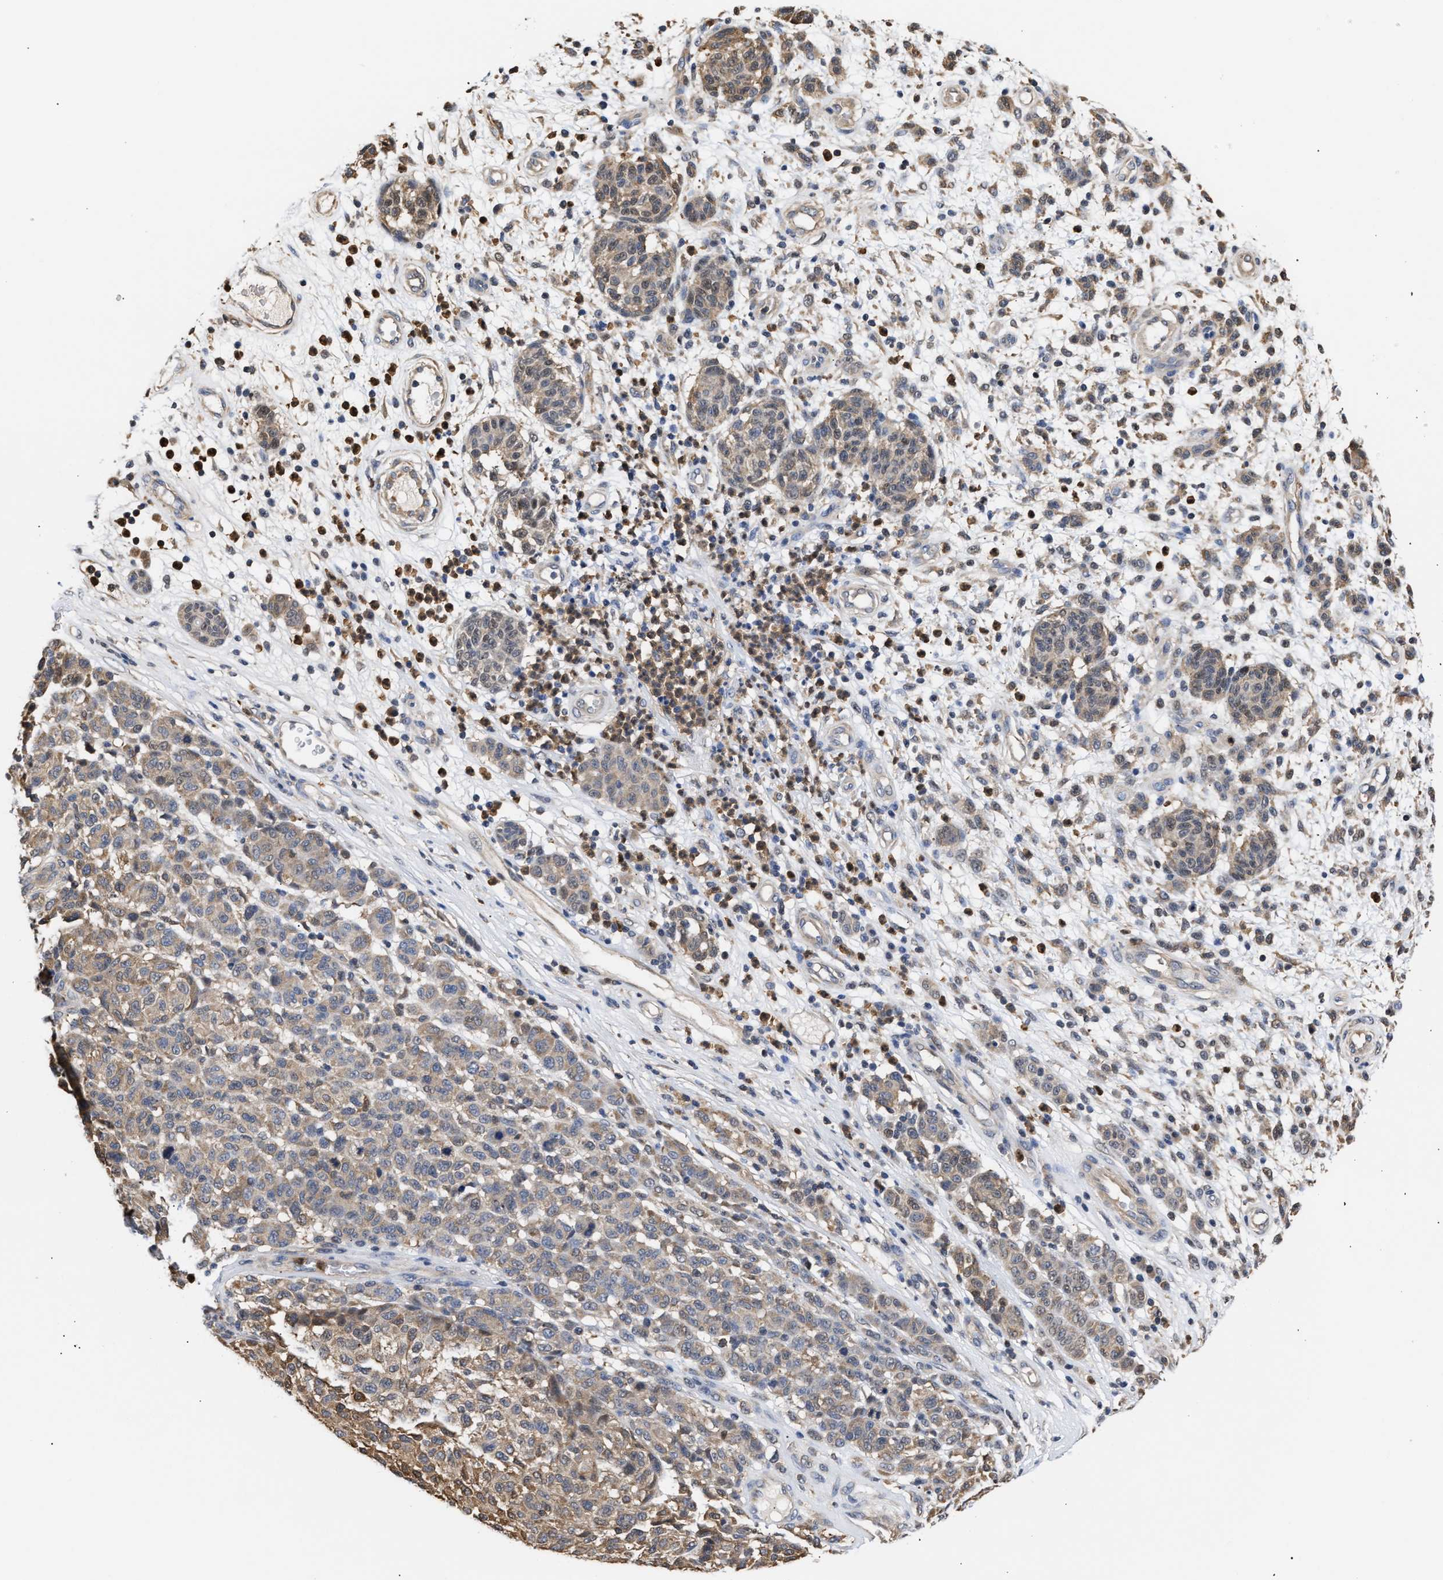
{"staining": {"intensity": "moderate", "quantity": "<25%", "location": "cytoplasmic/membranous"}, "tissue": "melanoma", "cell_type": "Tumor cells", "image_type": "cancer", "snomed": [{"axis": "morphology", "description": "Malignant melanoma, NOS"}, {"axis": "topography", "description": "Skin"}], "caption": "There is low levels of moderate cytoplasmic/membranous expression in tumor cells of malignant melanoma, as demonstrated by immunohistochemical staining (brown color).", "gene": "KLHDC1", "patient": {"sex": "male", "age": 59}}